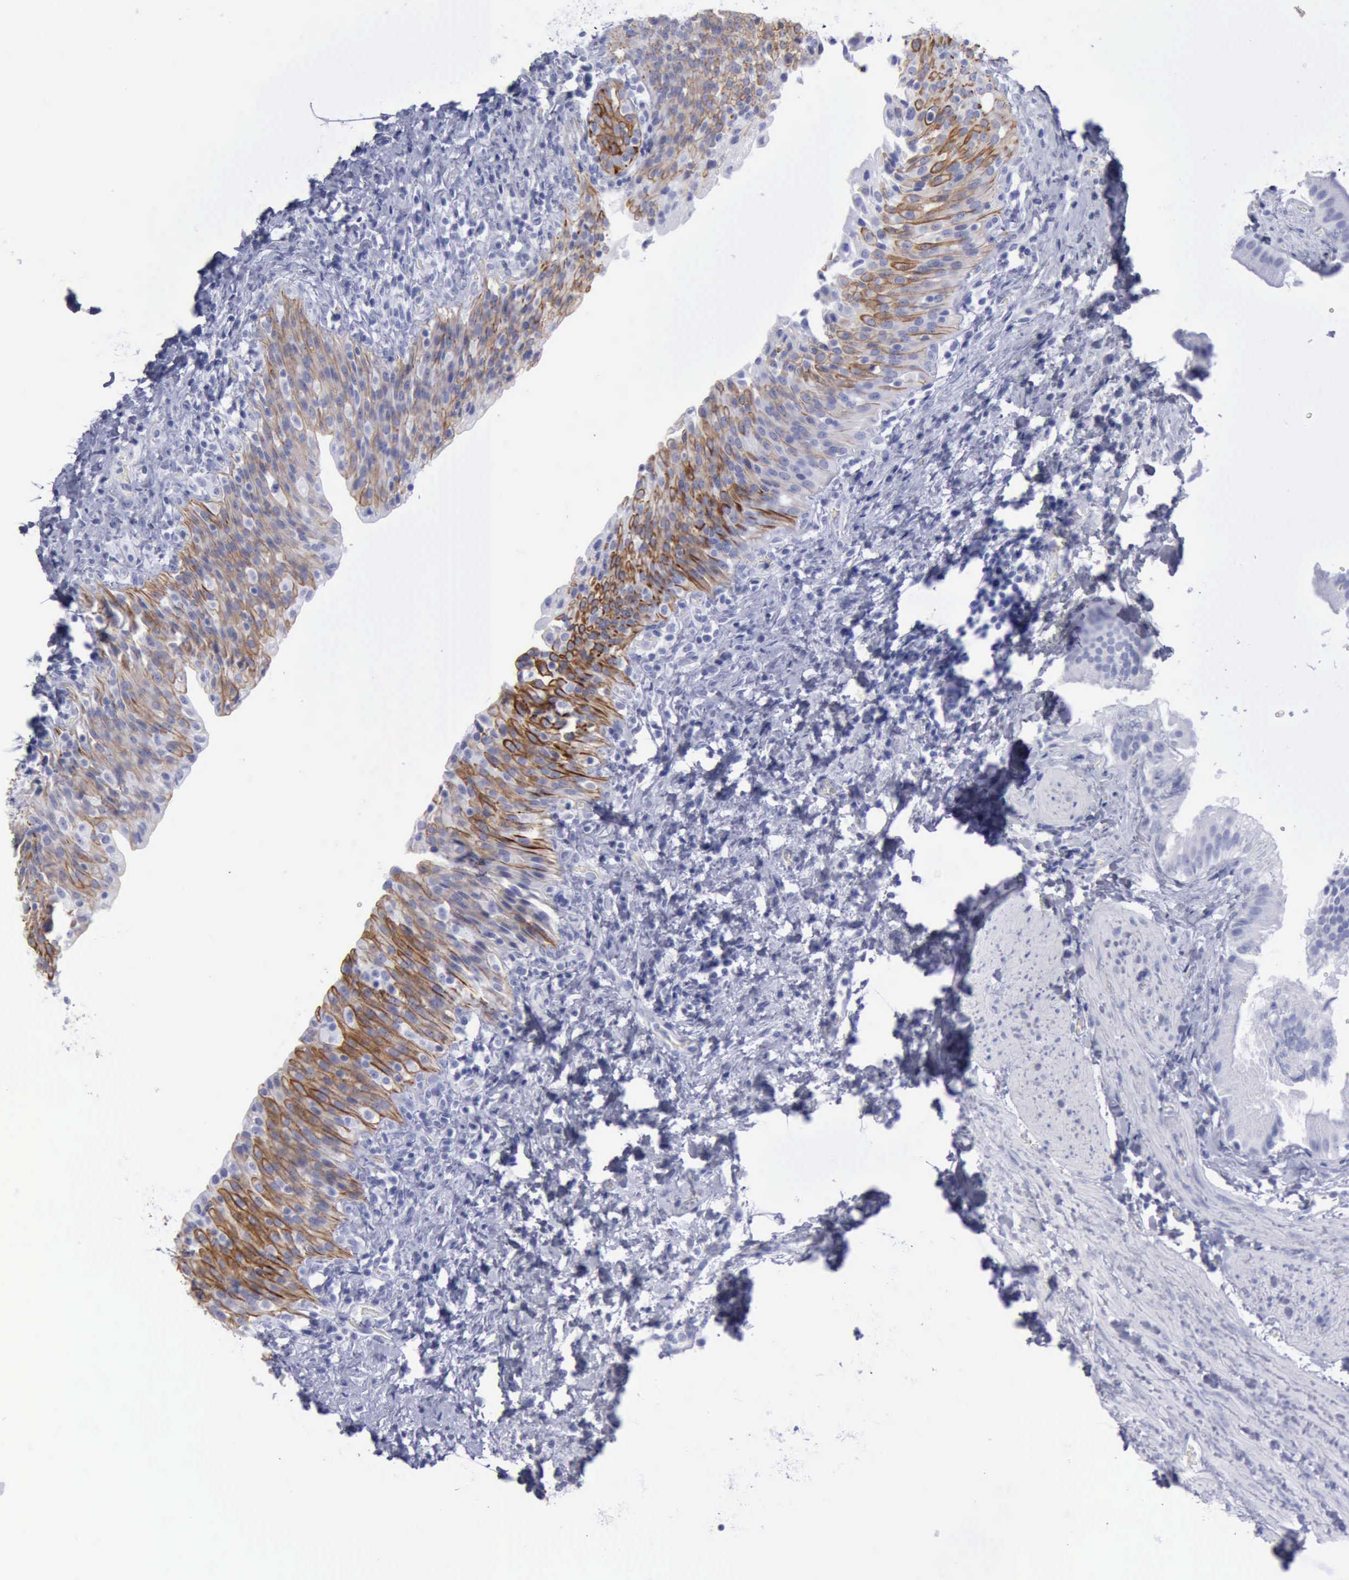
{"staining": {"intensity": "moderate", "quantity": ">75%", "location": "cytoplasmic/membranous"}, "tissue": "urinary bladder", "cell_type": "Urothelial cells", "image_type": "normal", "snomed": [{"axis": "morphology", "description": "Normal tissue, NOS"}, {"axis": "topography", "description": "Urinary bladder"}], "caption": "Protein expression analysis of normal human urinary bladder reveals moderate cytoplasmic/membranous staining in about >75% of urothelial cells. The protein of interest is shown in brown color, while the nuclei are stained blue.", "gene": "KRT13", "patient": {"sex": "male", "age": 51}}